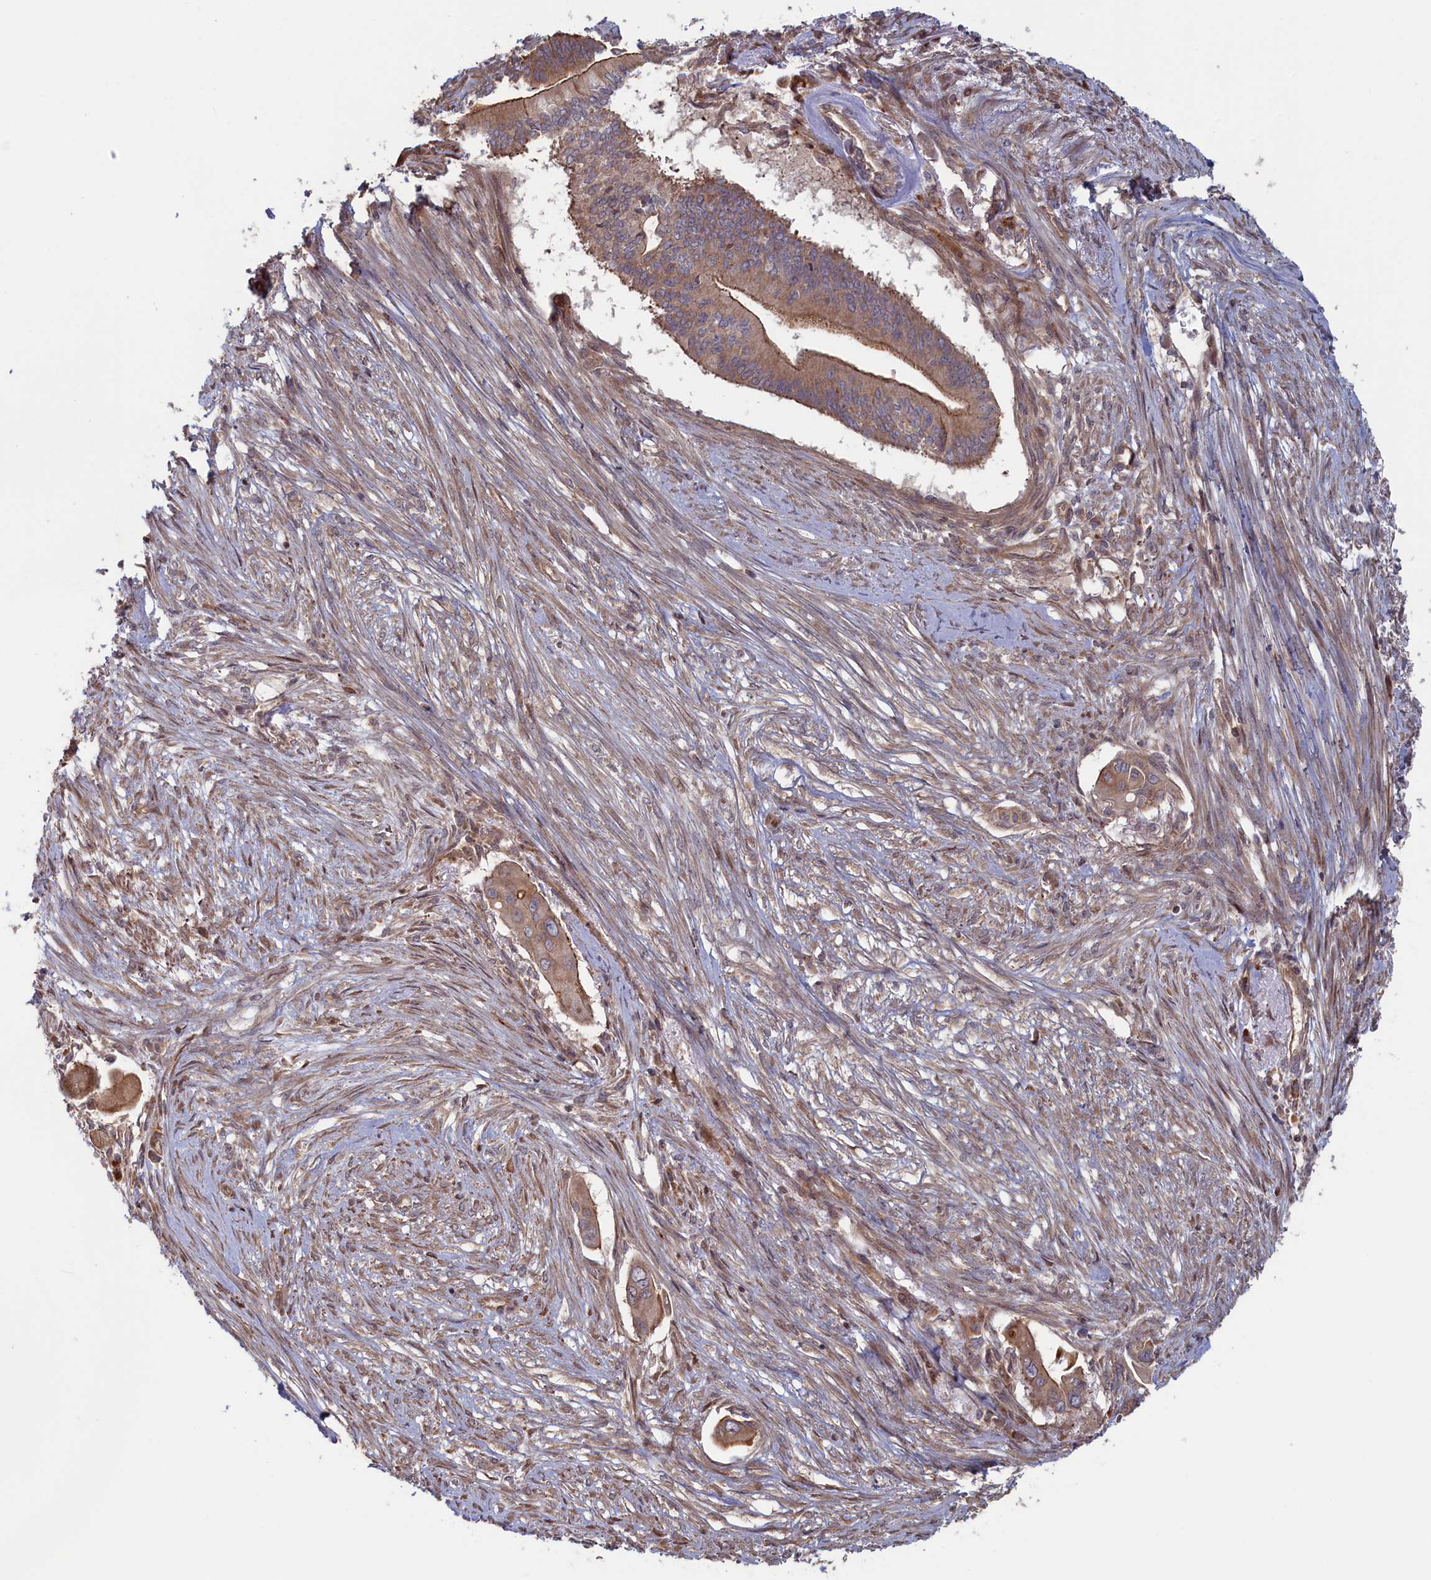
{"staining": {"intensity": "moderate", "quantity": ">75%", "location": "cytoplasmic/membranous"}, "tissue": "pancreatic cancer", "cell_type": "Tumor cells", "image_type": "cancer", "snomed": [{"axis": "morphology", "description": "Adenocarcinoma, NOS"}, {"axis": "topography", "description": "Pancreas"}], "caption": "About >75% of tumor cells in pancreatic cancer (adenocarcinoma) exhibit moderate cytoplasmic/membranous protein staining as visualized by brown immunohistochemical staining.", "gene": "RILPL1", "patient": {"sex": "male", "age": 68}}